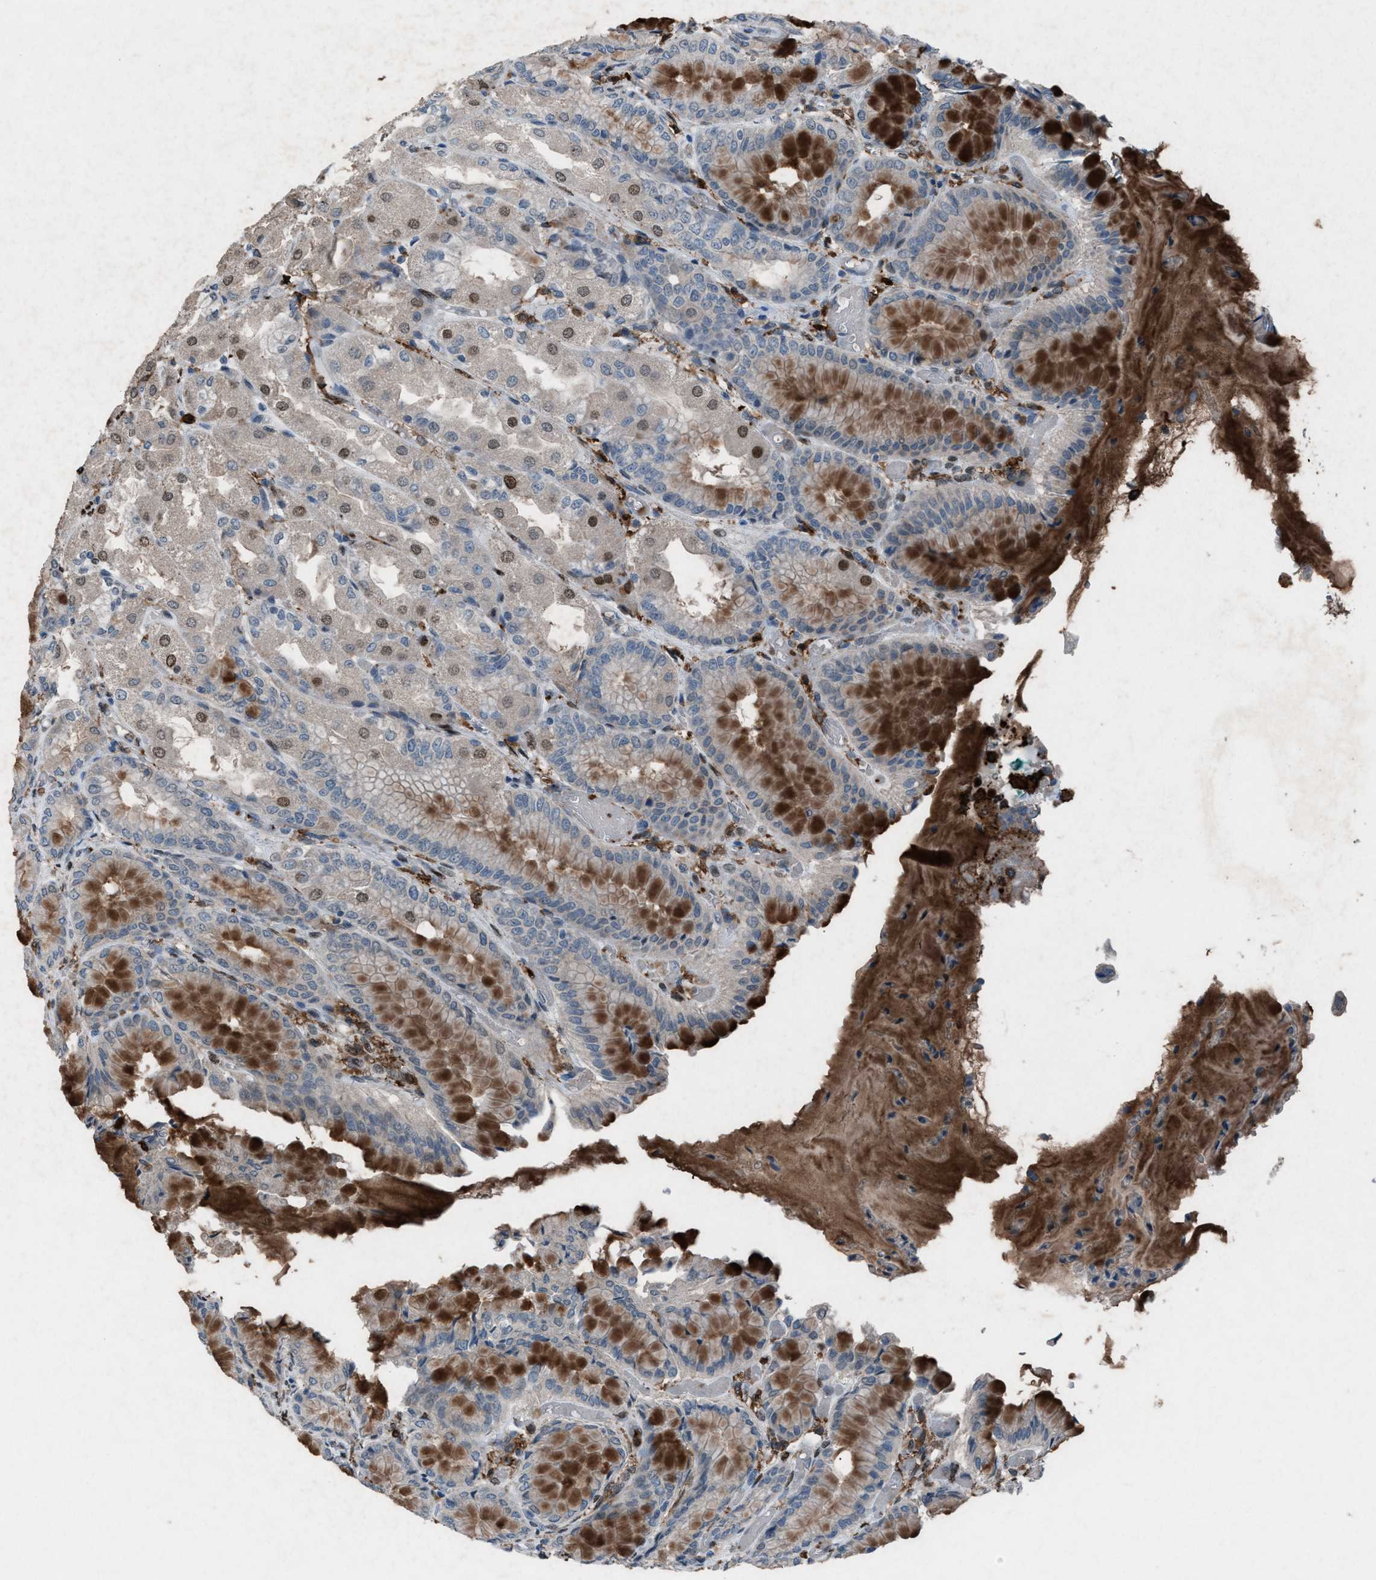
{"staining": {"intensity": "moderate", "quantity": "25%-75%", "location": "cytoplasmic/membranous,nuclear"}, "tissue": "stomach", "cell_type": "Glandular cells", "image_type": "normal", "snomed": [{"axis": "morphology", "description": "Normal tissue, NOS"}, {"axis": "topography", "description": "Stomach, upper"}], "caption": "A micrograph showing moderate cytoplasmic/membranous,nuclear expression in about 25%-75% of glandular cells in benign stomach, as visualized by brown immunohistochemical staining.", "gene": "FCER1G", "patient": {"sex": "male", "age": 72}}